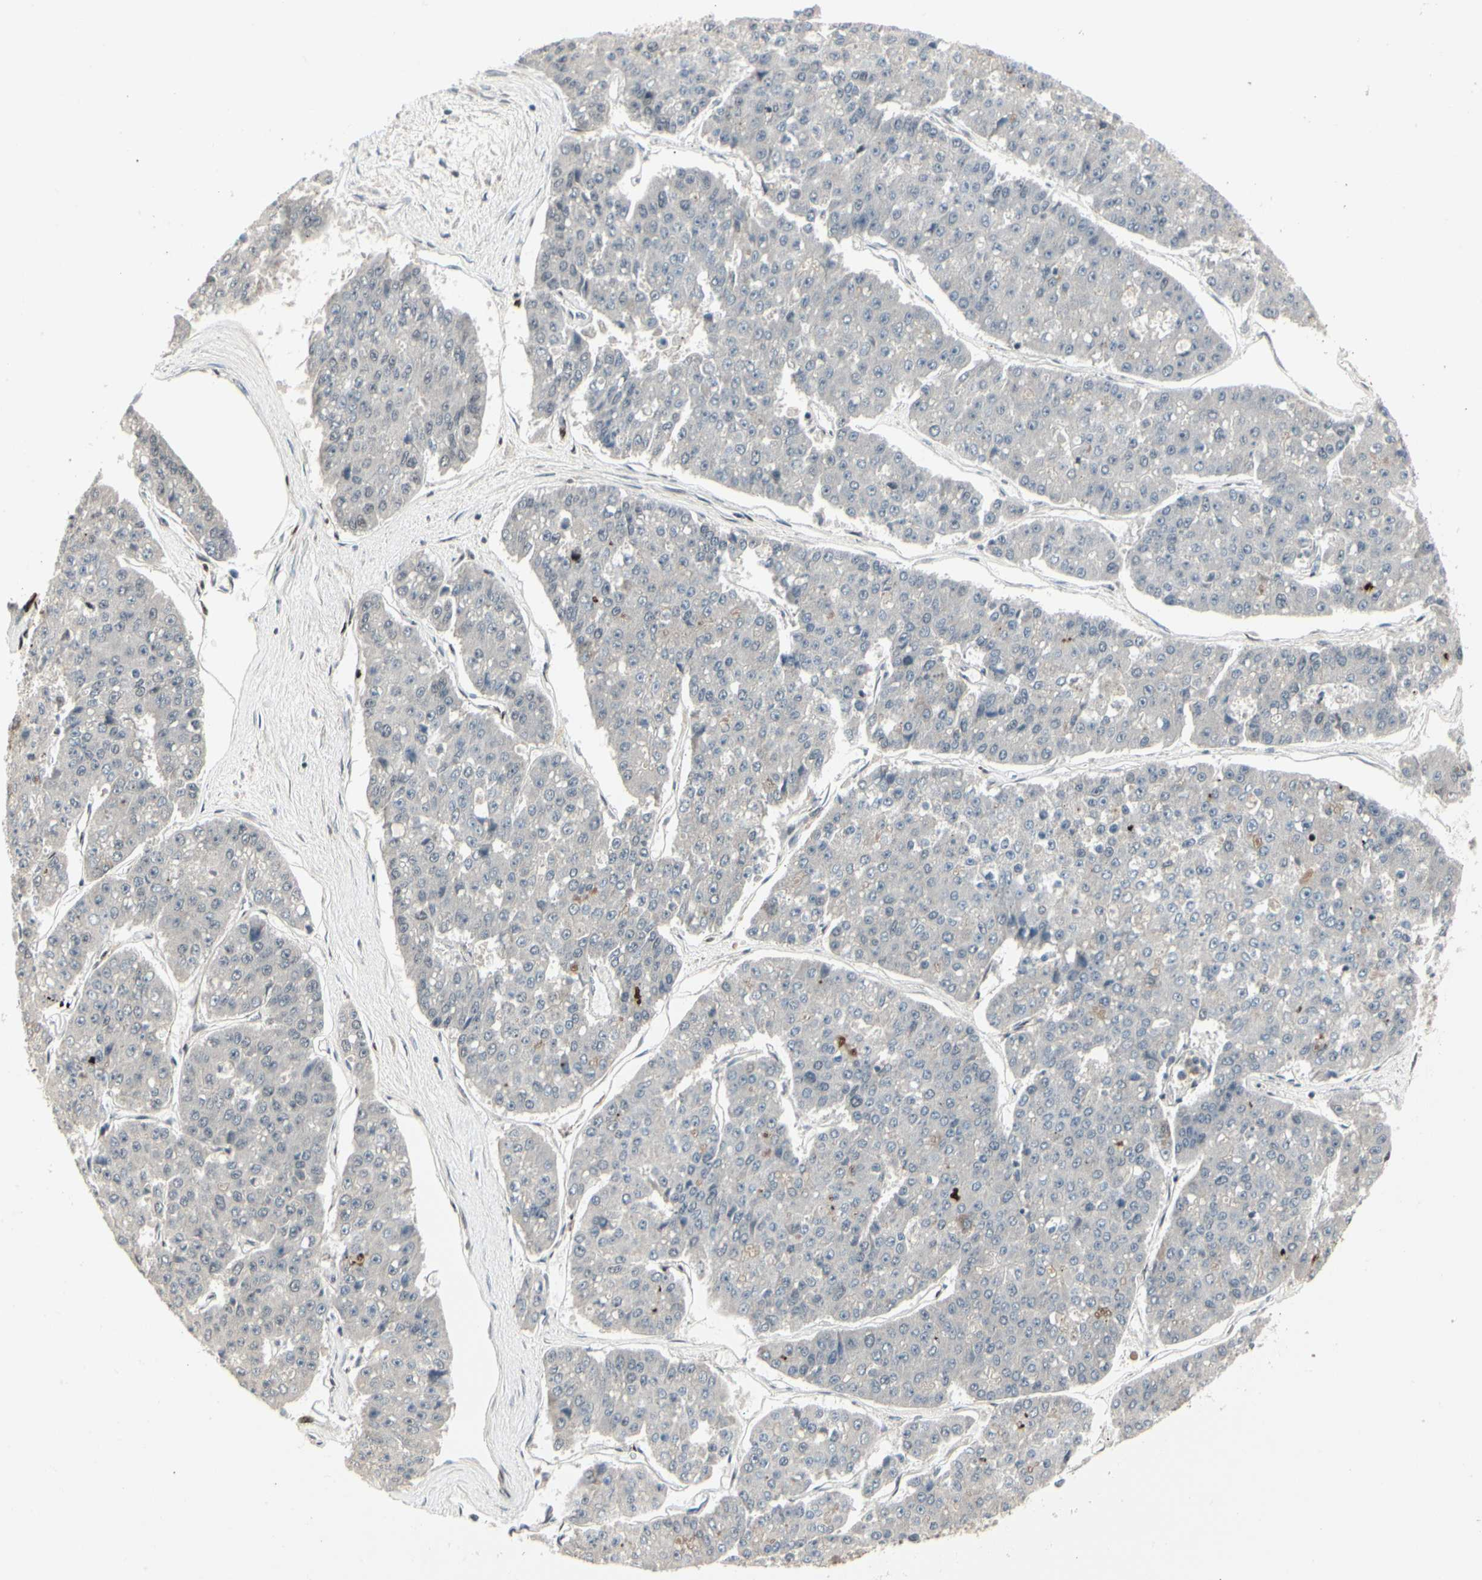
{"staining": {"intensity": "negative", "quantity": "none", "location": "none"}, "tissue": "pancreatic cancer", "cell_type": "Tumor cells", "image_type": "cancer", "snomed": [{"axis": "morphology", "description": "Adenocarcinoma, NOS"}, {"axis": "topography", "description": "Pancreas"}], "caption": "Protein analysis of pancreatic cancer (adenocarcinoma) exhibits no significant expression in tumor cells.", "gene": "FOXJ2", "patient": {"sex": "male", "age": 50}}